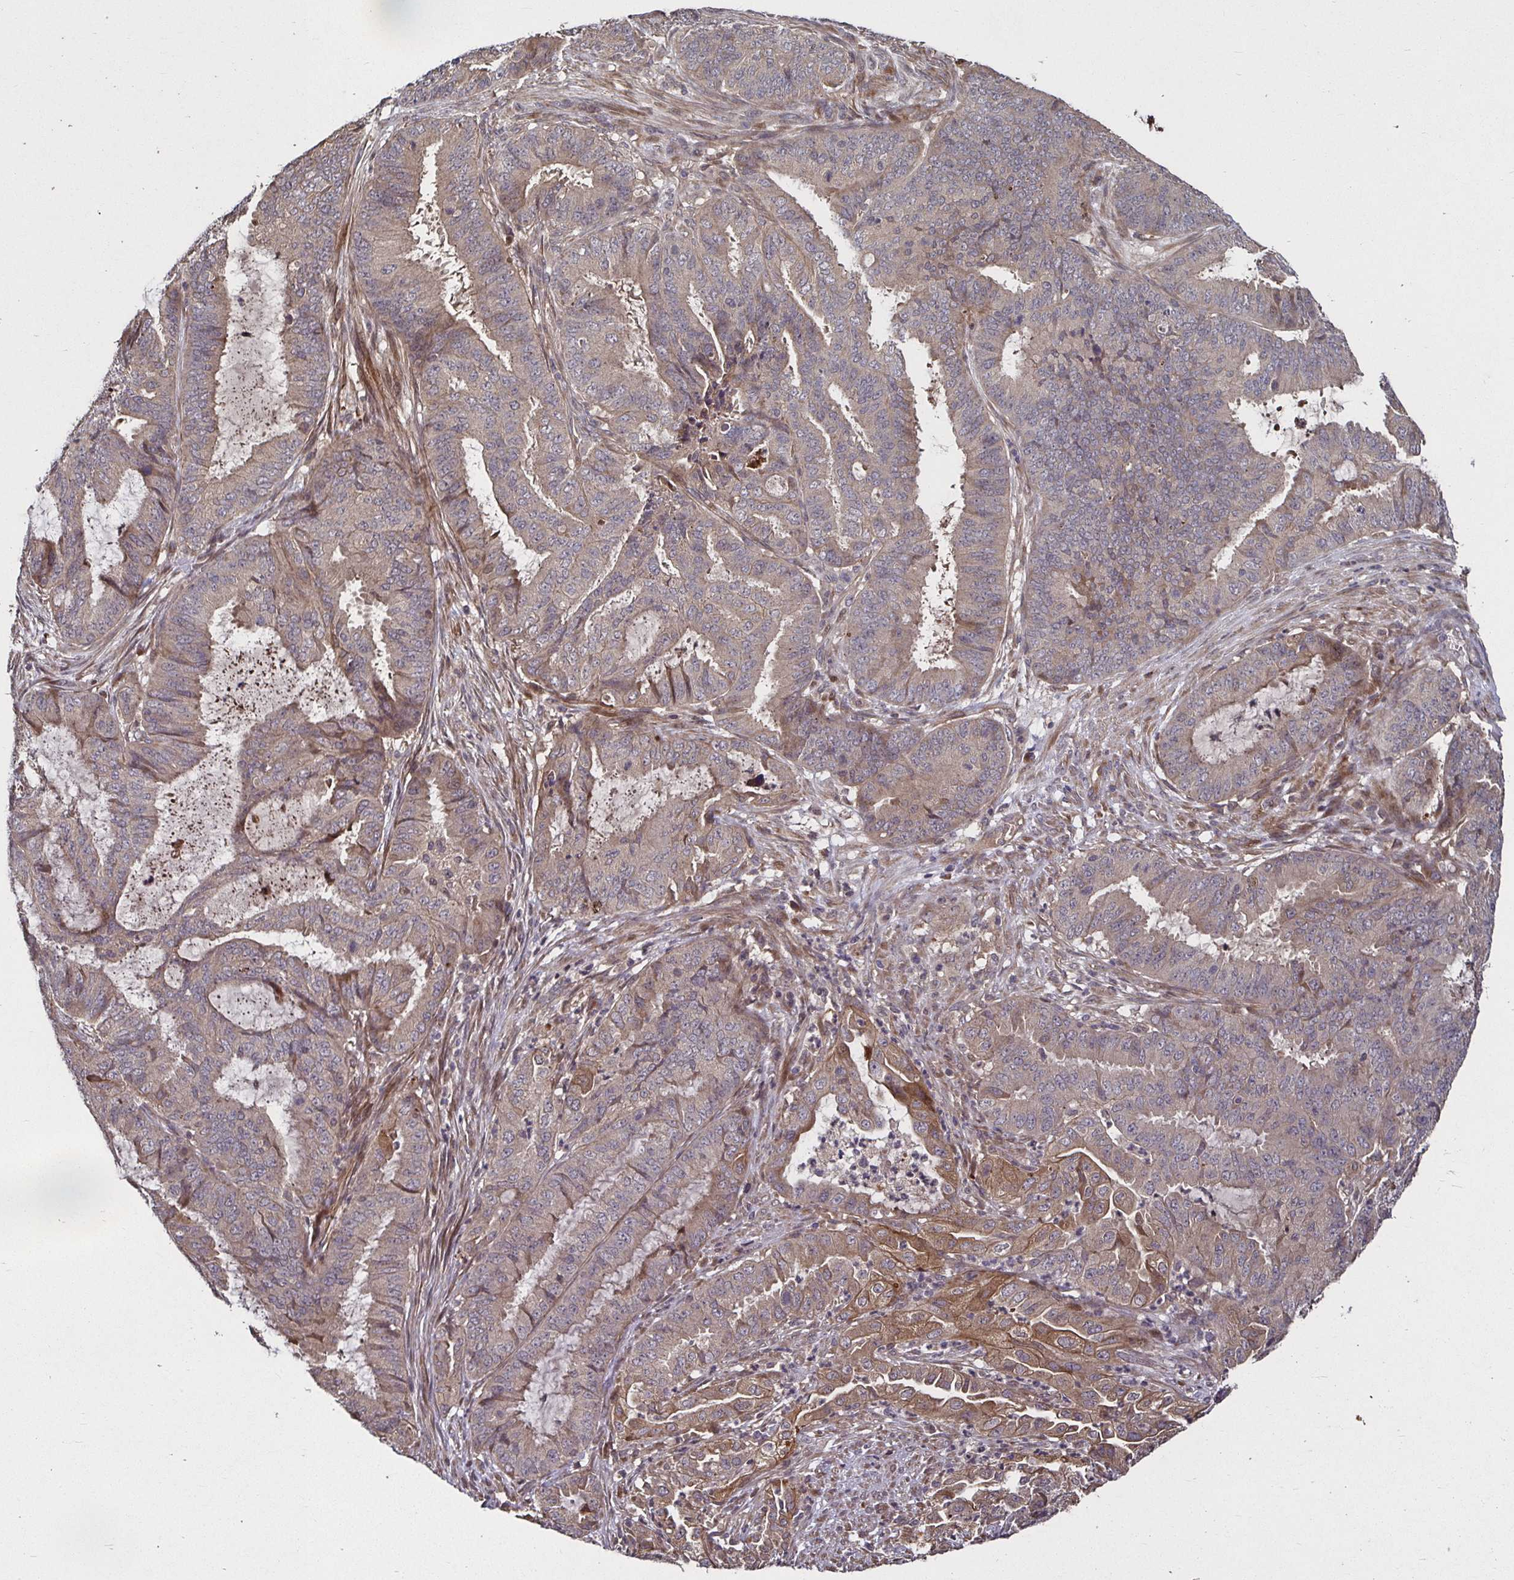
{"staining": {"intensity": "moderate", "quantity": "<25%", "location": "cytoplasmic/membranous"}, "tissue": "endometrial cancer", "cell_type": "Tumor cells", "image_type": "cancer", "snomed": [{"axis": "morphology", "description": "Adenocarcinoma, NOS"}, {"axis": "topography", "description": "Endometrium"}], "caption": "A brown stain shows moderate cytoplasmic/membranous staining of a protein in adenocarcinoma (endometrial) tumor cells. (DAB (3,3'-diaminobenzidine) IHC with brightfield microscopy, high magnification).", "gene": "SMYD3", "patient": {"sex": "female", "age": 51}}